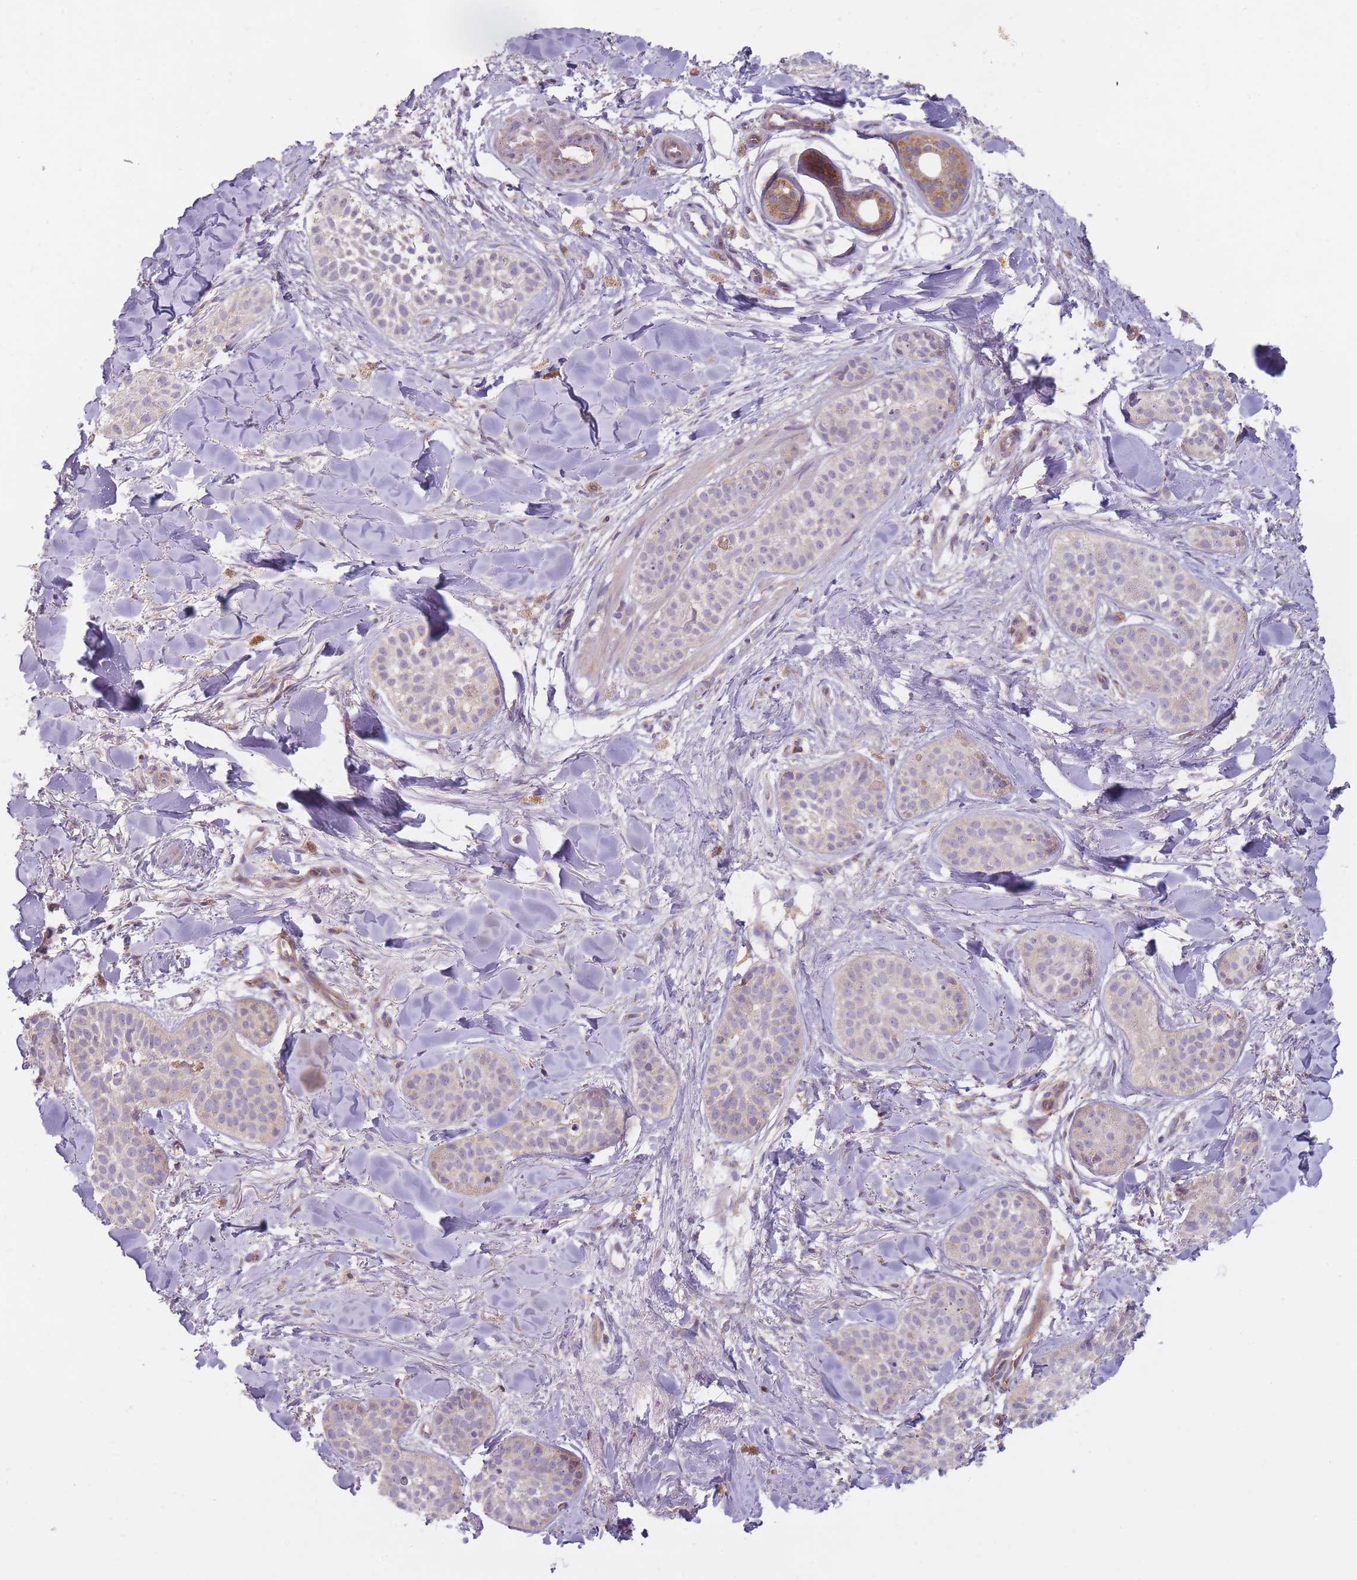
{"staining": {"intensity": "negative", "quantity": "none", "location": "none"}, "tissue": "skin cancer", "cell_type": "Tumor cells", "image_type": "cancer", "snomed": [{"axis": "morphology", "description": "Basal cell carcinoma"}, {"axis": "topography", "description": "Skin"}], "caption": "Immunohistochemical staining of skin basal cell carcinoma shows no significant staining in tumor cells.", "gene": "NDUFA9", "patient": {"sex": "male", "age": 52}}